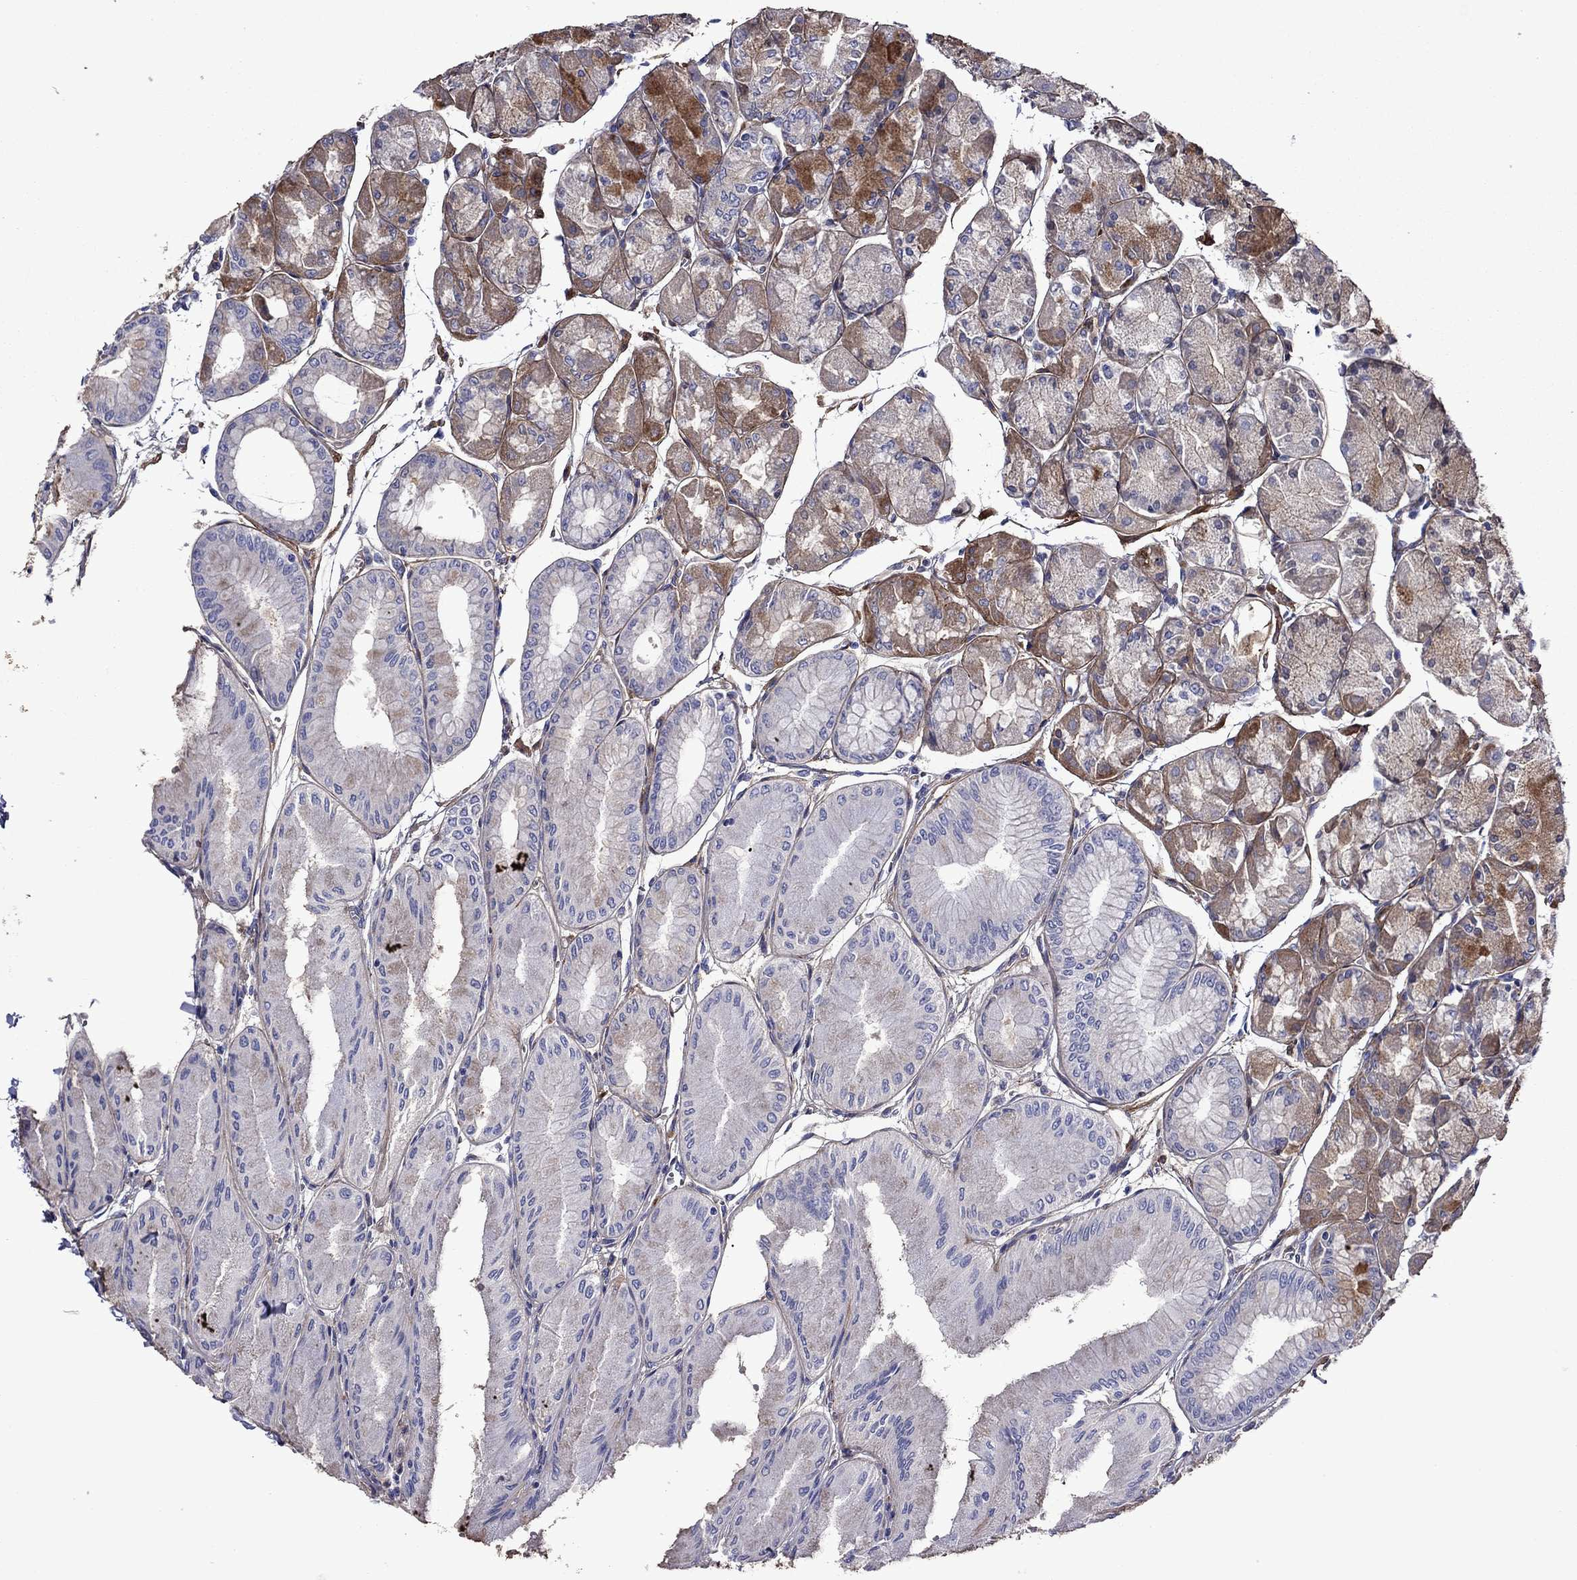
{"staining": {"intensity": "moderate", "quantity": "<25%", "location": "cytoplasmic/membranous"}, "tissue": "stomach", "cell_type": "Glandular cells", "image_type": "normal", "snomed": [{"axis": "morphology", "description": "Normal tissue, NOS"}, {"axis": "topography", "description": "Stomach, upper"}], "caption": "Approximately <25% of glandular cells in unremarkable human stomach exhibit moderate cytoplasmic/membranous protein positivity as visualized by brown immunohistochemical staining.", "gene": "HSPG2", "patient": {"sex": "male", "age": 60}}